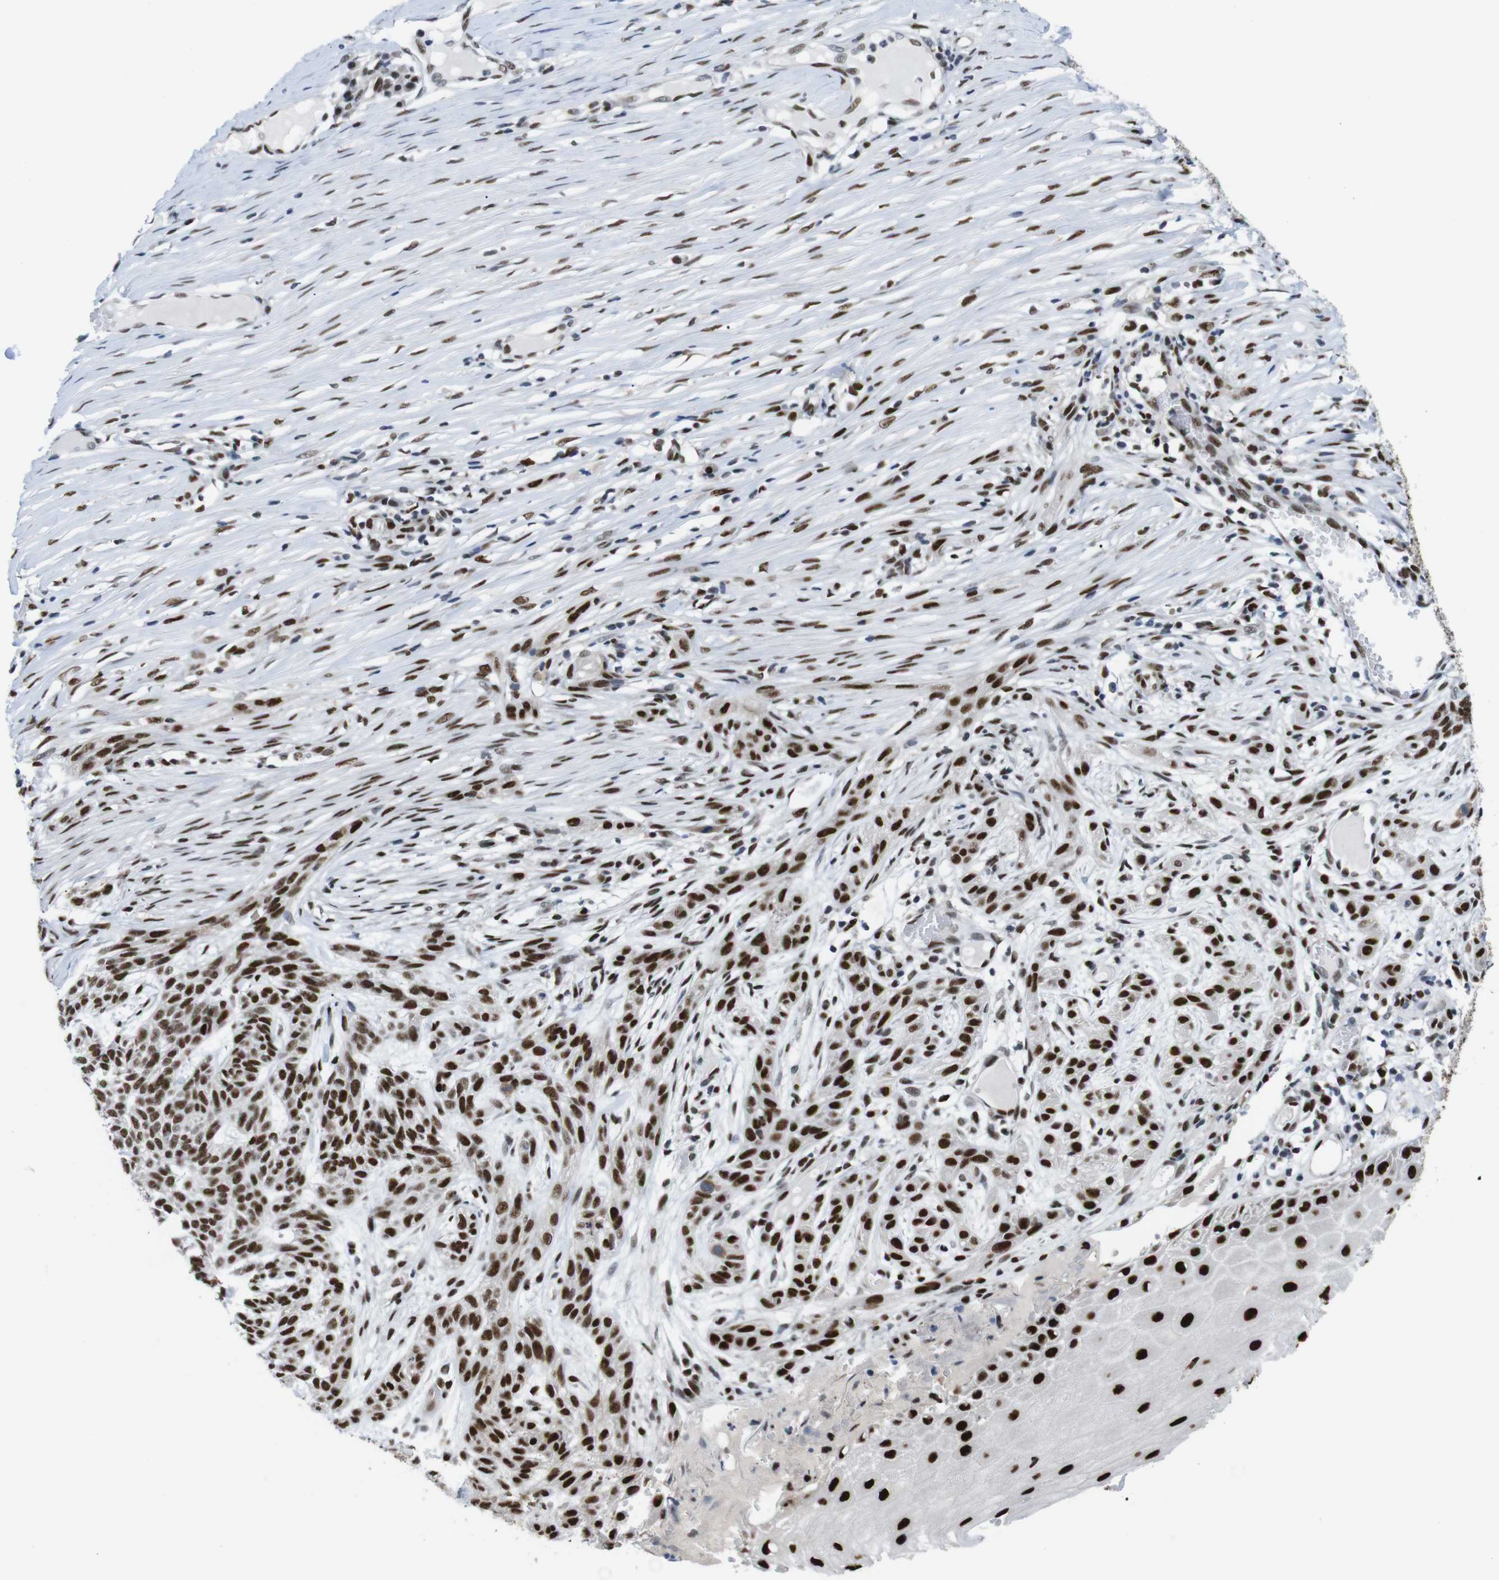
{"staining": {"intensity": "strong", "quantity": ">75%", "location": "nuclear"}, "tissue": "skin cancer", "cell_type": "Tumor cells", "image_type": "cancer", "snomed": [{"axis": "morphology", "description": "Basal cell carcinoma"}, {"axis": "topography", "description": "Skin"}], "caption": "Human basal cell carcinoma (skin) stained with a brown dye demonstrates strong nuclear positive staining in approximately >75% of tumor cells.", "gene": "PSME3", "patient": {"sex": "female", "age": 59}}